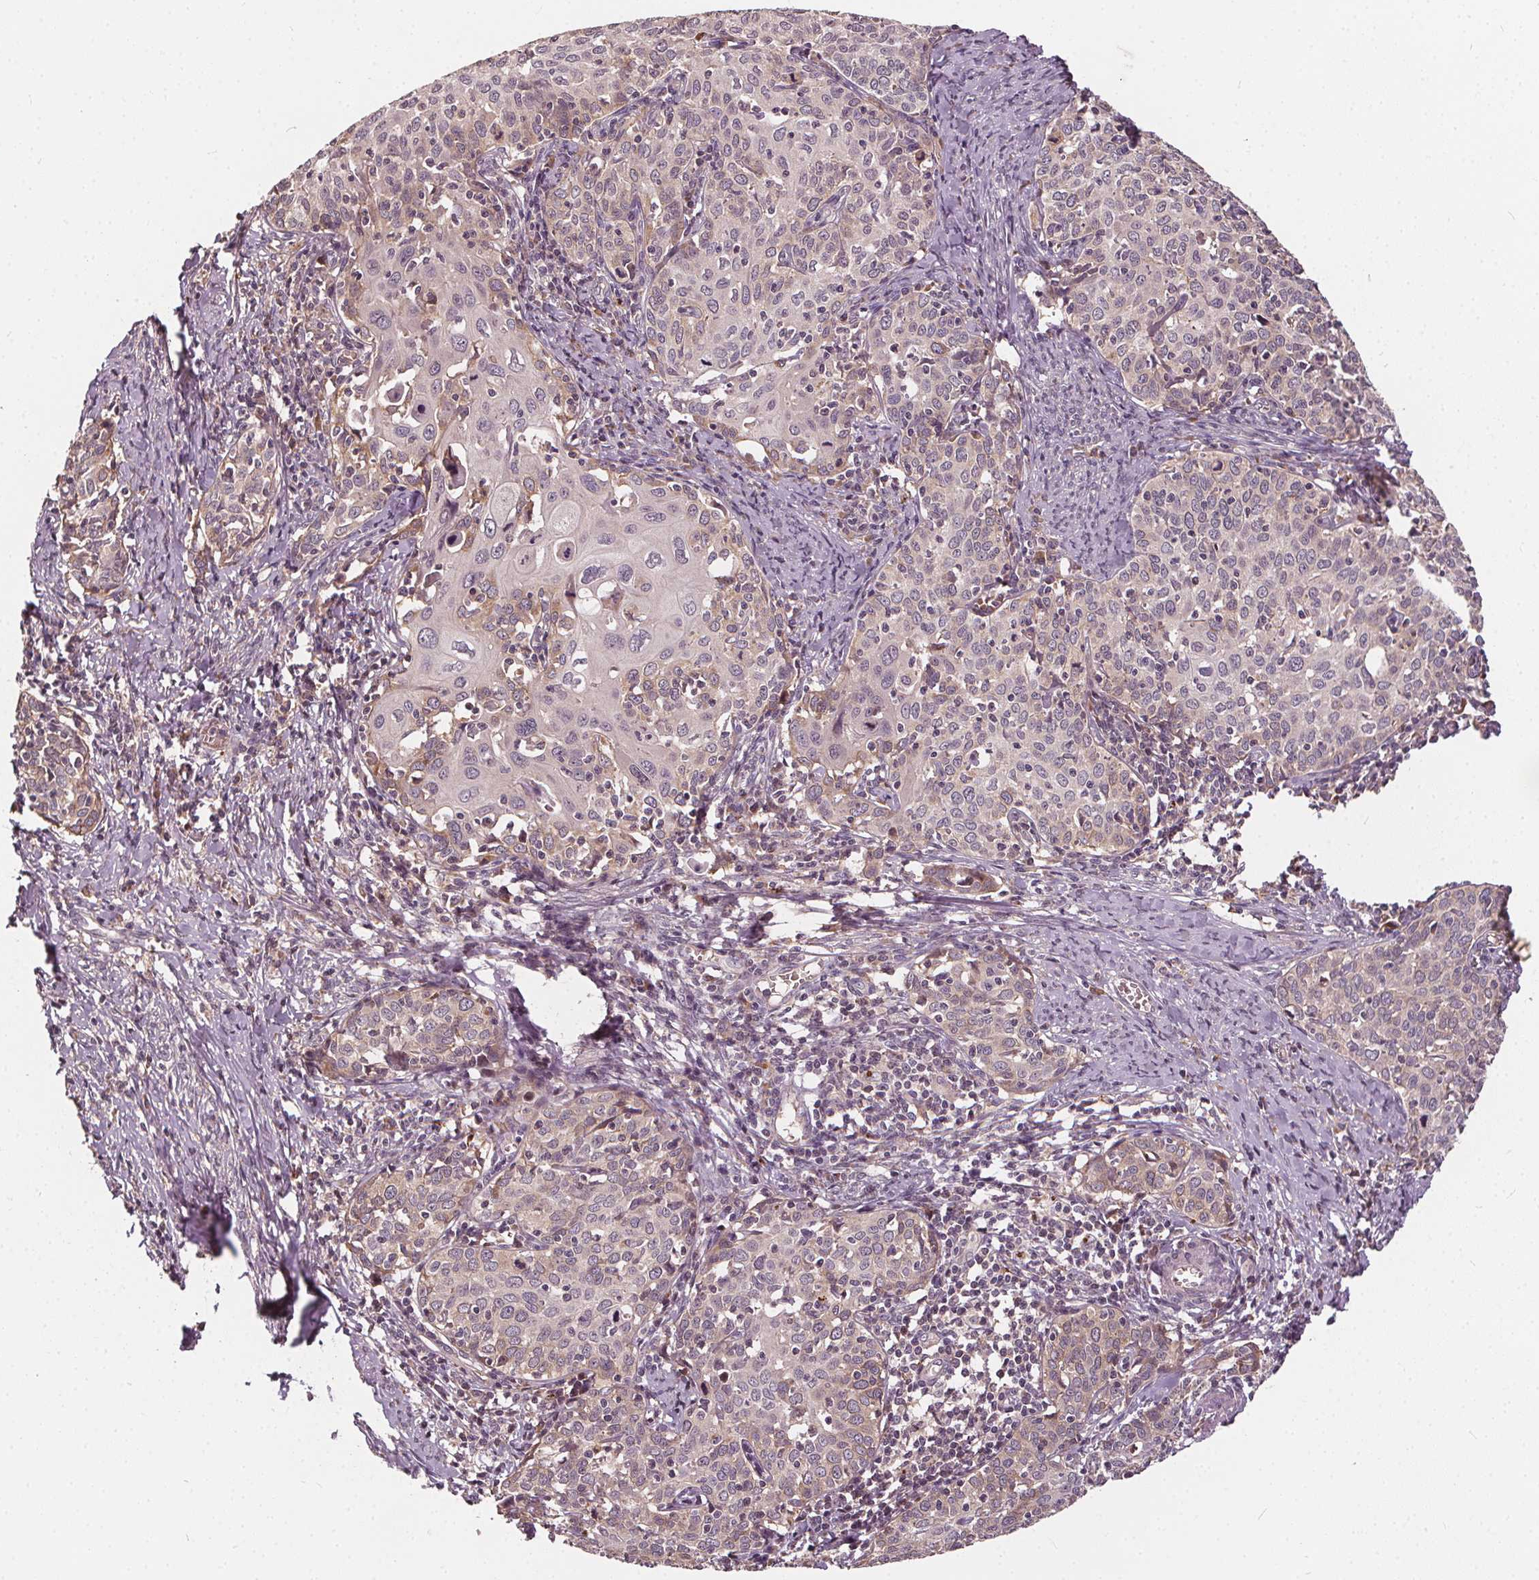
{"staining": {"intensity": "negative", "quantity": "none", "location": "none"}, "tissue": "cervical cancer", "cell_type": "Tumor cells", "image_type": "cancer", "snomed": [{"axis": "morphology", "description": "Squamous cell carcinoma, NOS"}, {"axis": "topography", "description": "Cervix"}], "caption": "High power microscopy image of an immunohistochemistry micrograph of cervical cancer, revealing no significant positivity in tumor cells.", "gene": "IPO13", "patient": {"sex": "female", "age": 62}}